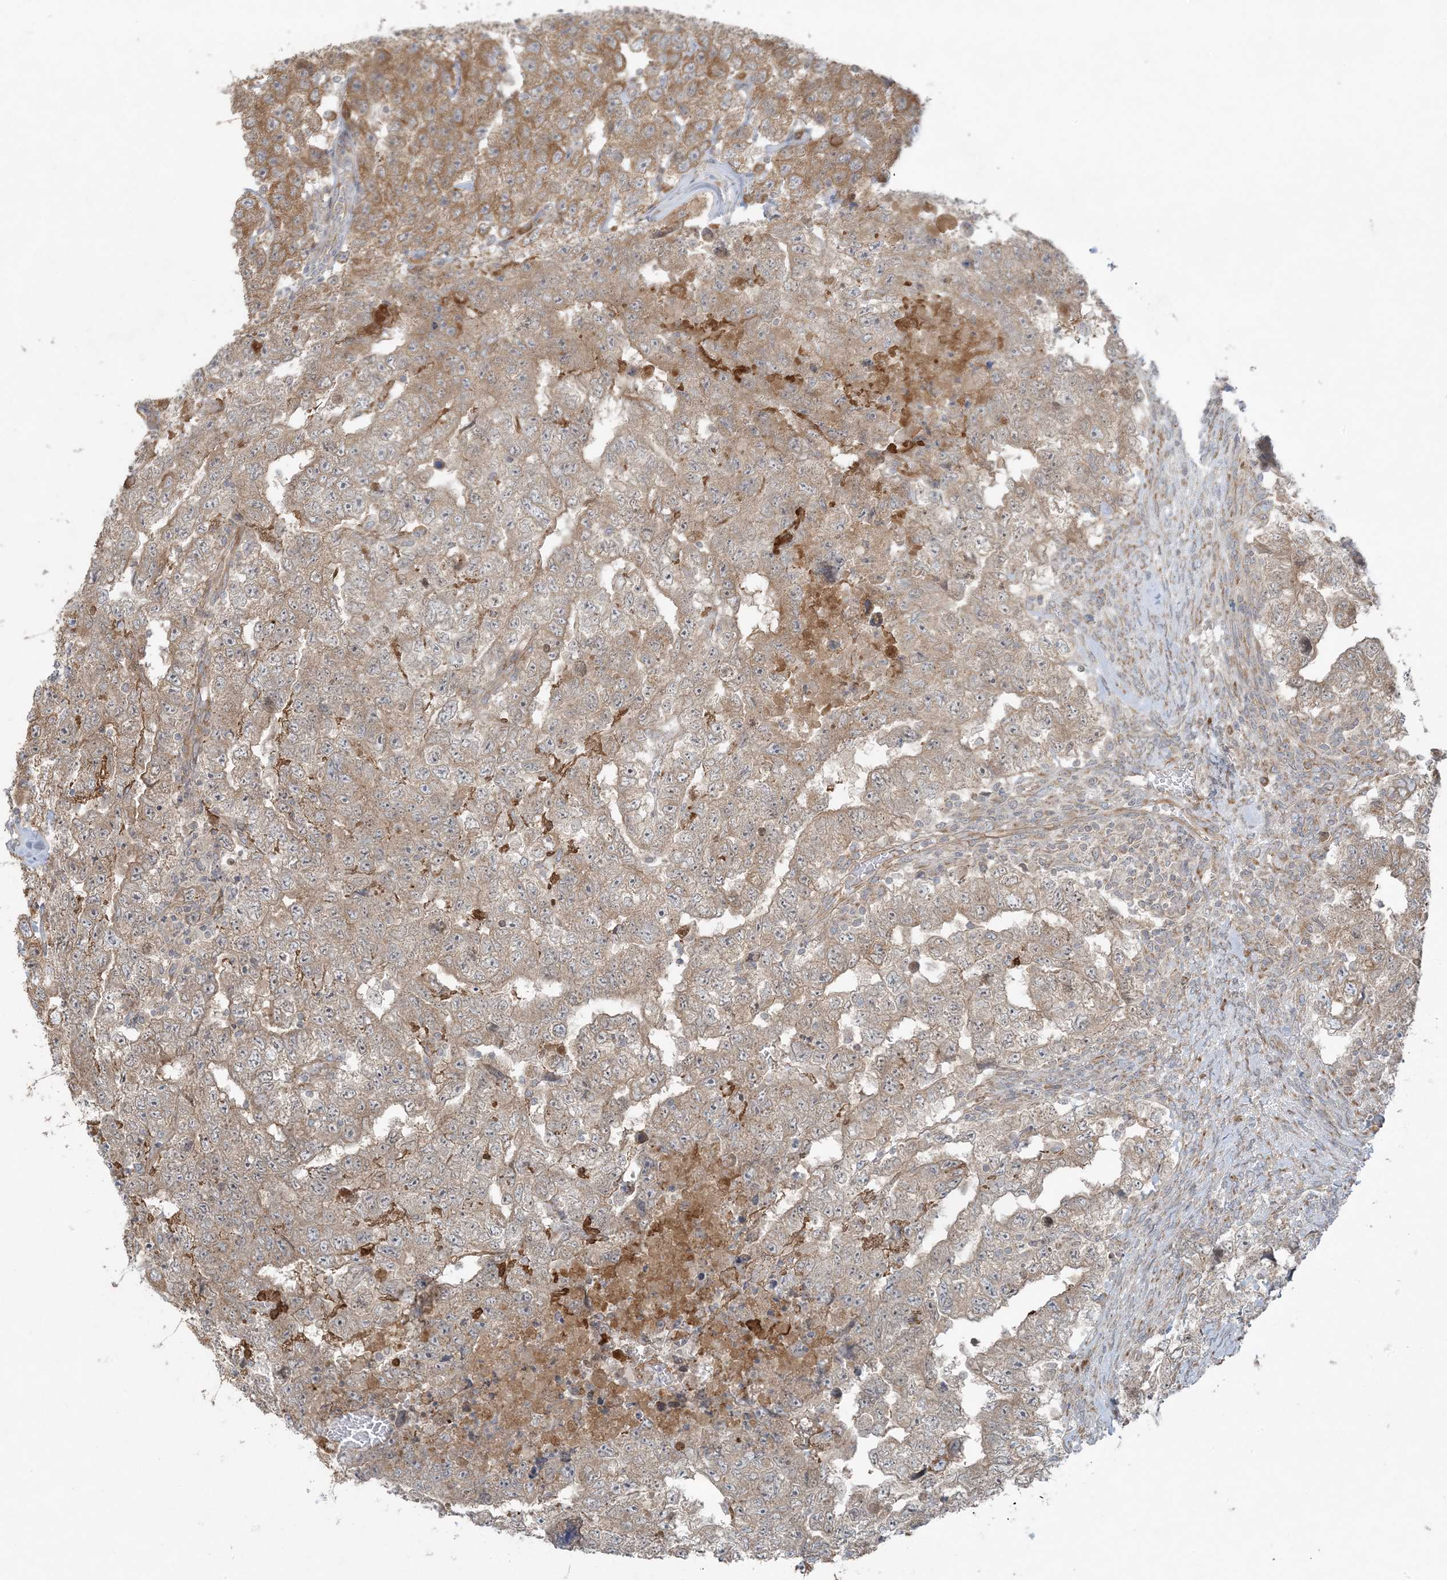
{"staining": {"intensity": "weak", "quantity": ">75%", "location": "cytoplasmic/membranous"}, "tissue": "testis cancer", "cell_type": "Tumor cells", "image_type": "cancer", "snomed": [{"axis": "morphology", "description": "Carcinoma, Embryonal, NOS"}, {"axis": "topography", "description": "Testis"}], "caption": "Immunohistochemistry (IHC) image of neoplastic tissue: testis embryonal carcinoma stained using immunohistochemistry shows low levels of weak protein expression localized specifically in the cytoplasmic/membranous of tumor cells, appearing as a cytoplasmic/membranous brown color.", "gene": "ZNF263", "patient": {"sex": "male", "age": 36}}